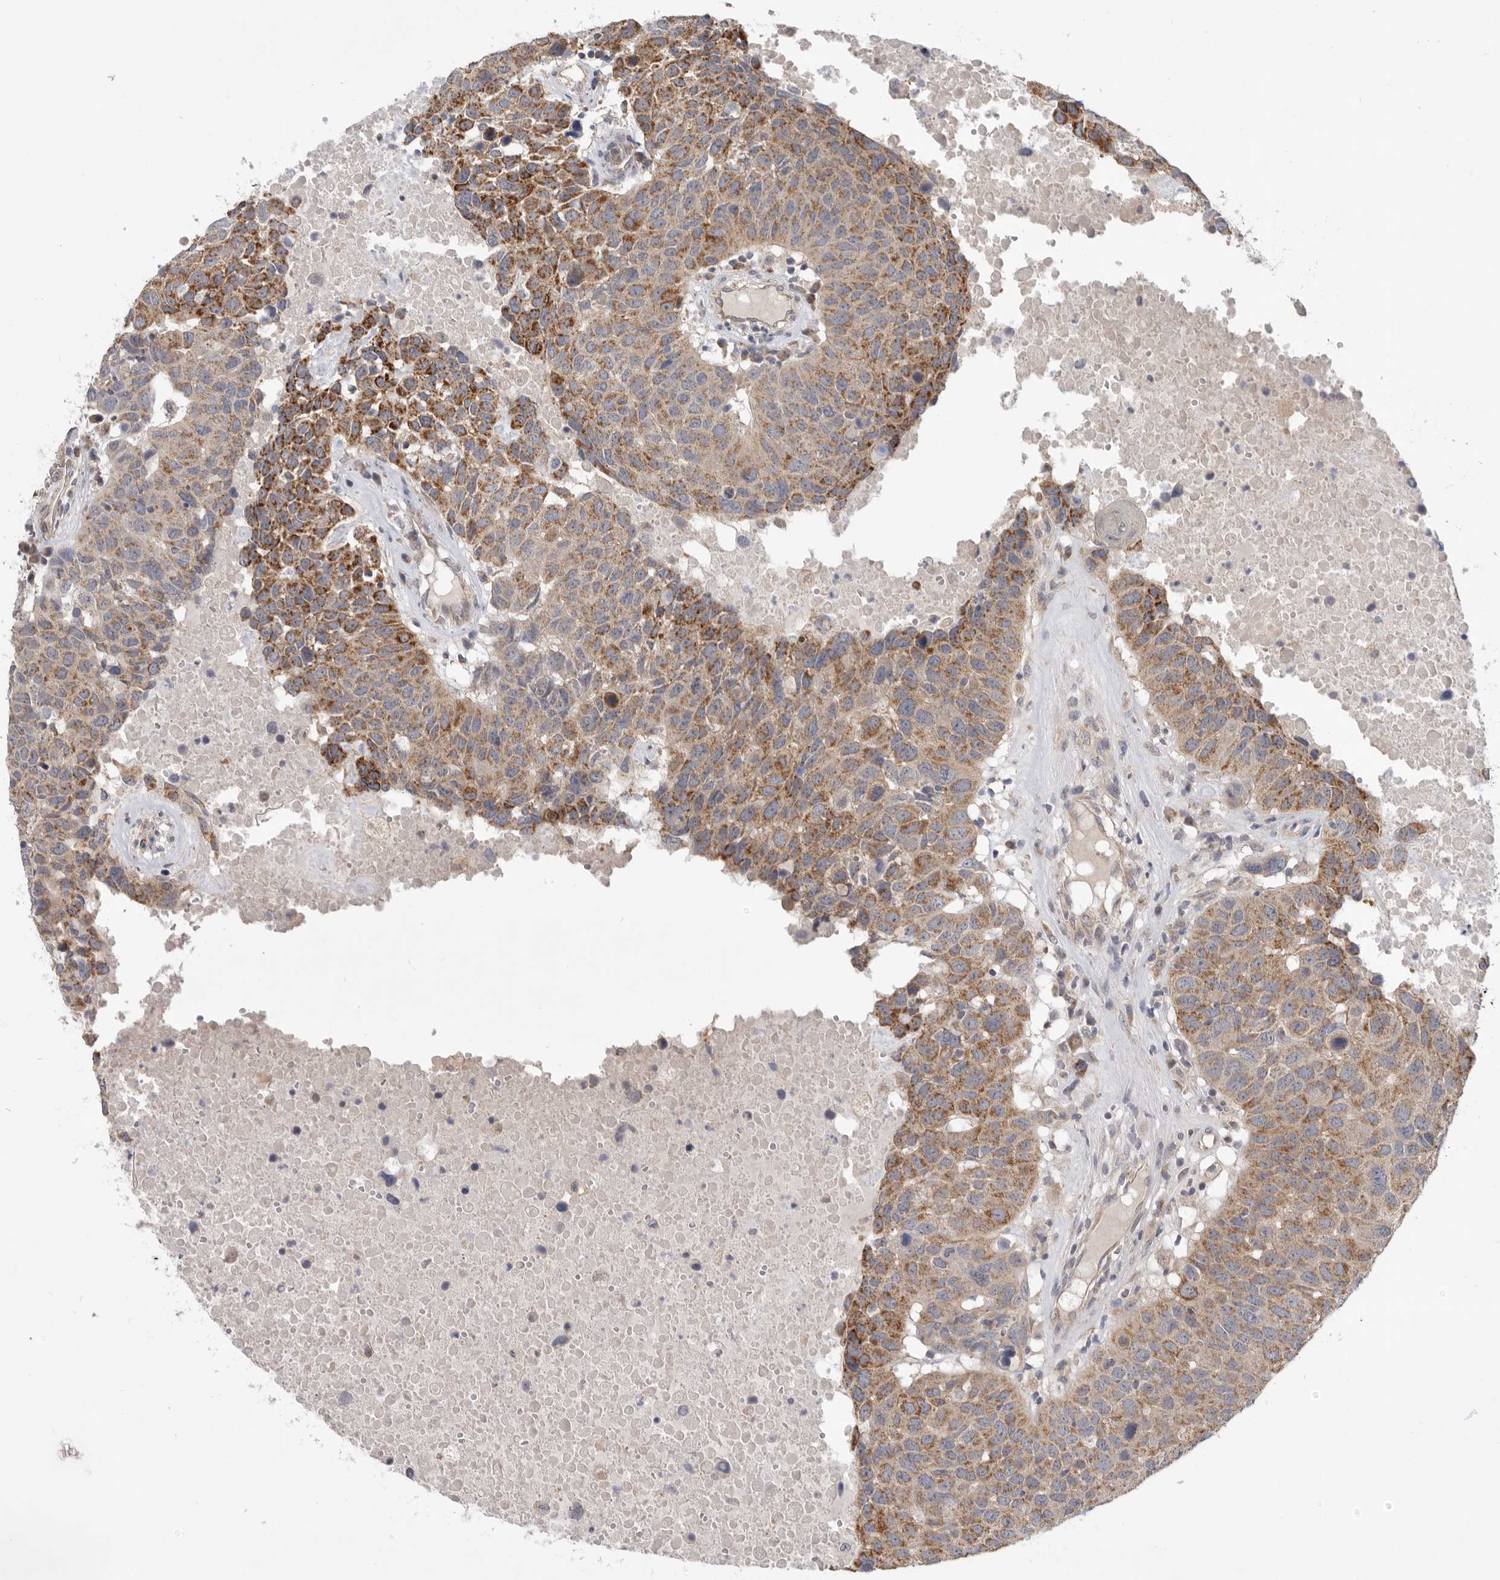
{"staining": {"intensity": "strong", "quantity": "25%-75%", "location": "cytoplasmic/membranous"}, "tissue": "head and neck cancer", "cell_type": "Tumor cells", "image_type": "cancer", "snomed": [{"axis": "morphology", "description": "Squamous cell carcinoma, NOS"}, {"axis": "topography", "description": "Head-Neck"}], "caption": "Head and neck squamous cell carcinoma tissue demonstrates strong cytoplasmic/membranous staining in about 25%-75% of tumor cells, visualized by immunohistochemistry.", "gene": "MTFR1L", "patient": {"sex": "male", "age": 66}}